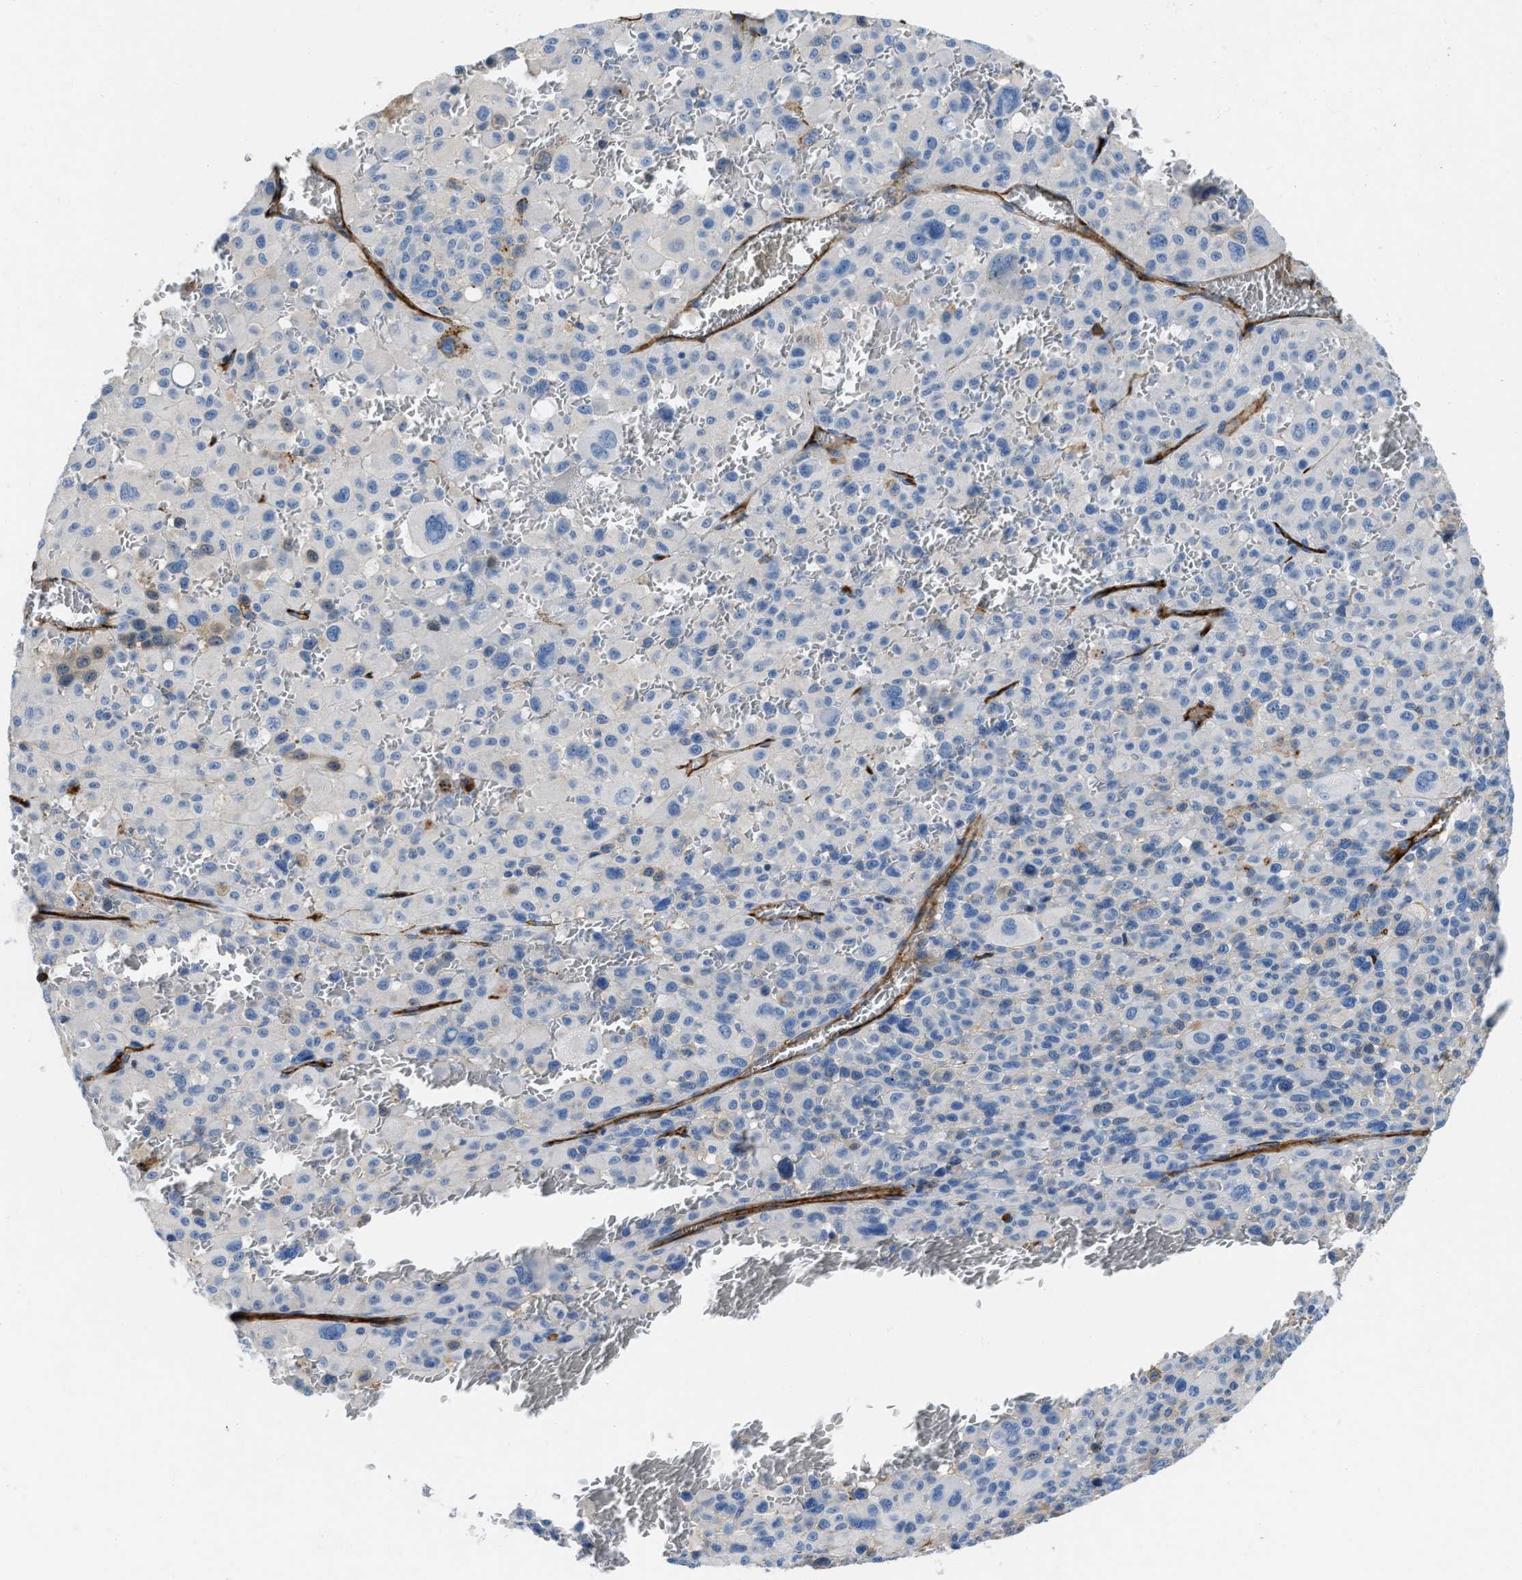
{"staining": {"intensity": "negative", "quantity": "none", "location": "none"}, "tissue": "melanoma", "cell_type": "Tumor cells", "image_type": "cancer", "snomed": [{"axis": "morphology", "description": "Malignant melanoma, Metastatic site"}, {"axis": "topography", "description": "Skin"}], "caption": "Tumor cells show no significant positivity in malignant melanoma (metastatic site). Nuclei are stained in blue.", "gene": "SPEG", "patient": {"sex": "female", "age": 74}}